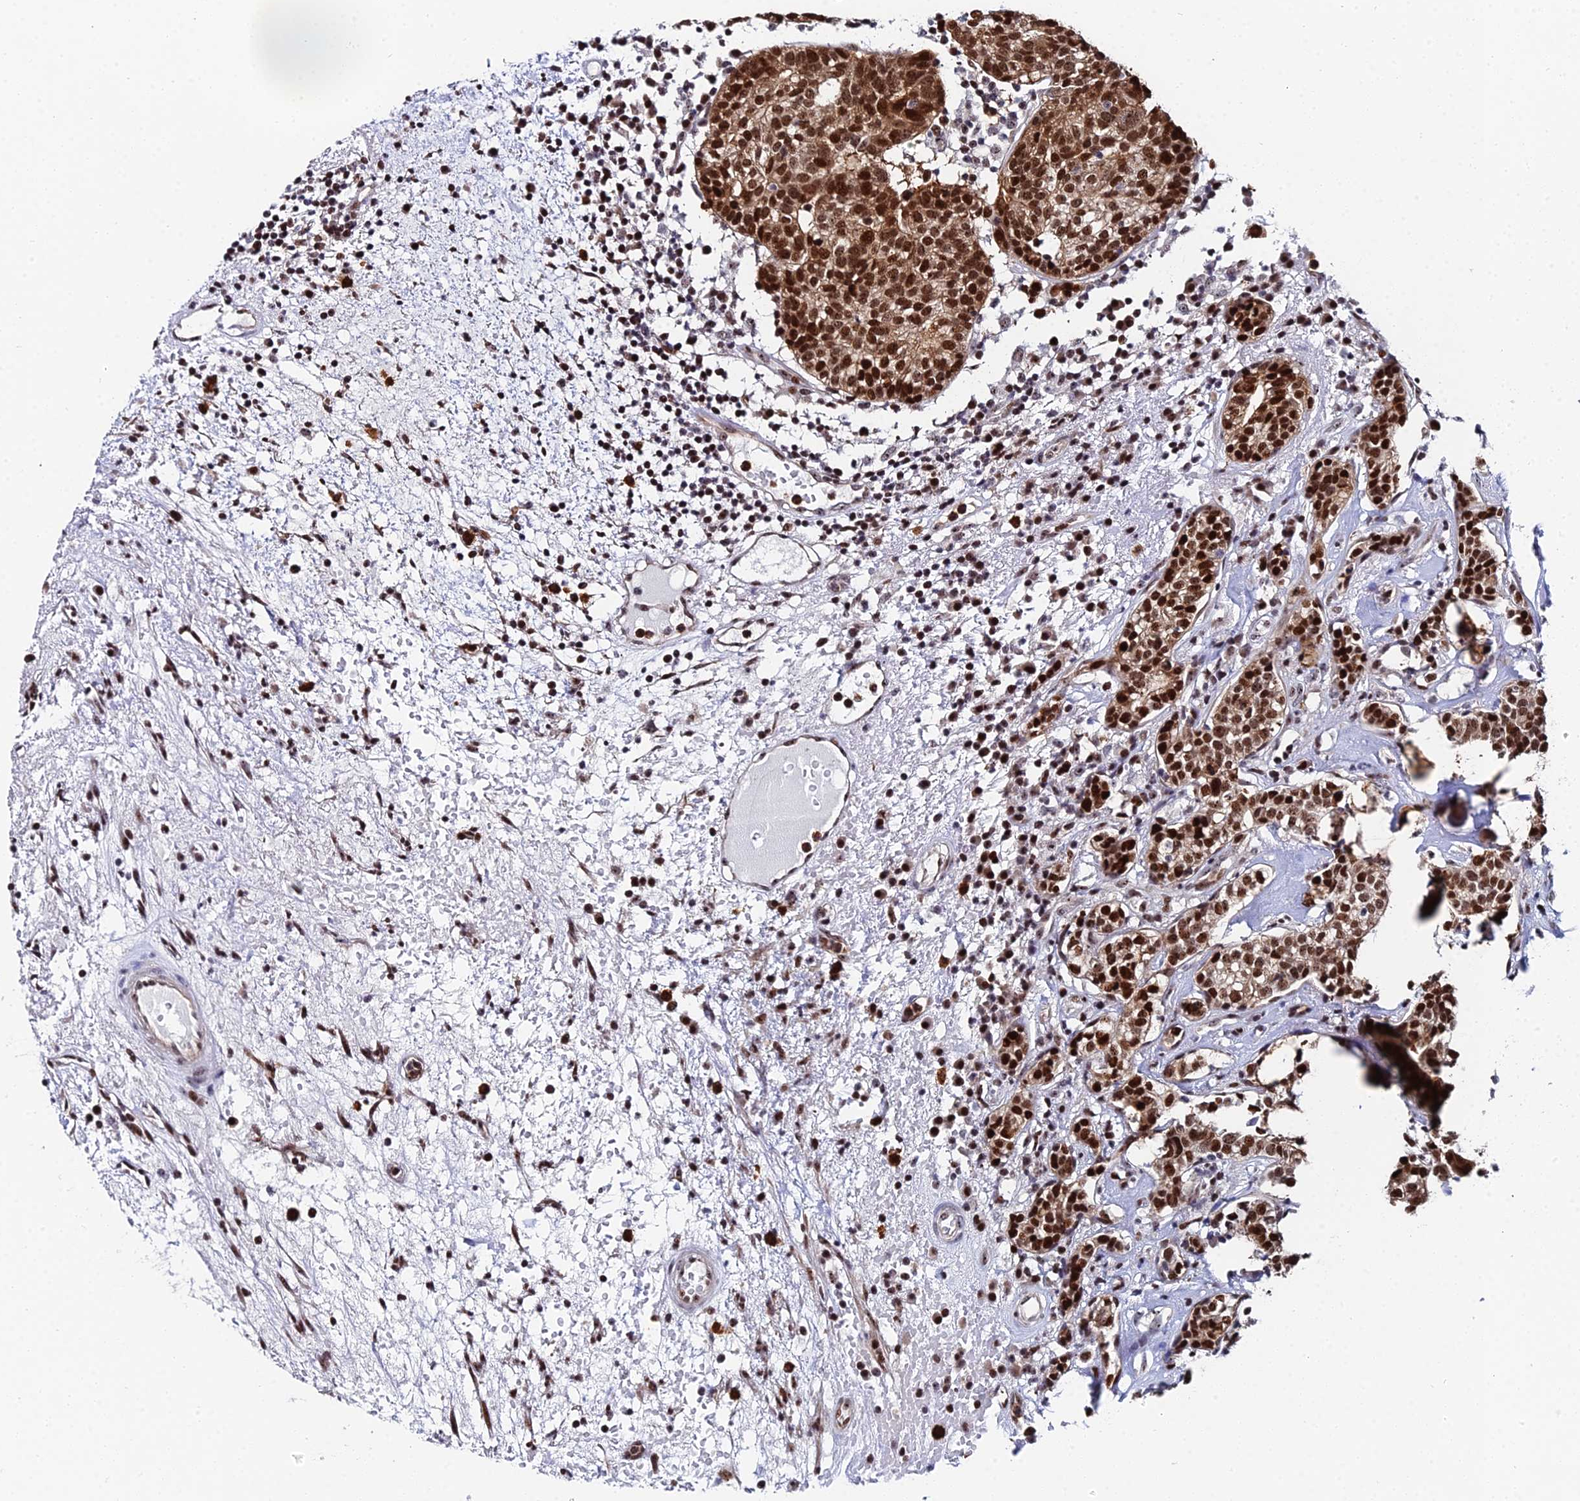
{"staining": {"intensity": "strong", "quantity": ">75%", "location": "cytoplasmic/membranous,nuclear"}, "tissue": "head and neck cancer", "cell_type": "Tumor cells", "image_type": "cancer", "snomed": [{"axis": "morphology", "description": "Adenocarcinoma, NOS"}, {"axis": "topography", "description": "Salivary gland"}, {"axis": "topography", "description": "Head-Neck"}], "caption": "The image reveals staining of head and neck adenocarcinoma, revealing strong cytoplasmic/membranous and nuclear protein expression (brown color) within tumor cells.", "gene": "TIFA", "patient": {"sex": "female", "age": 65}}